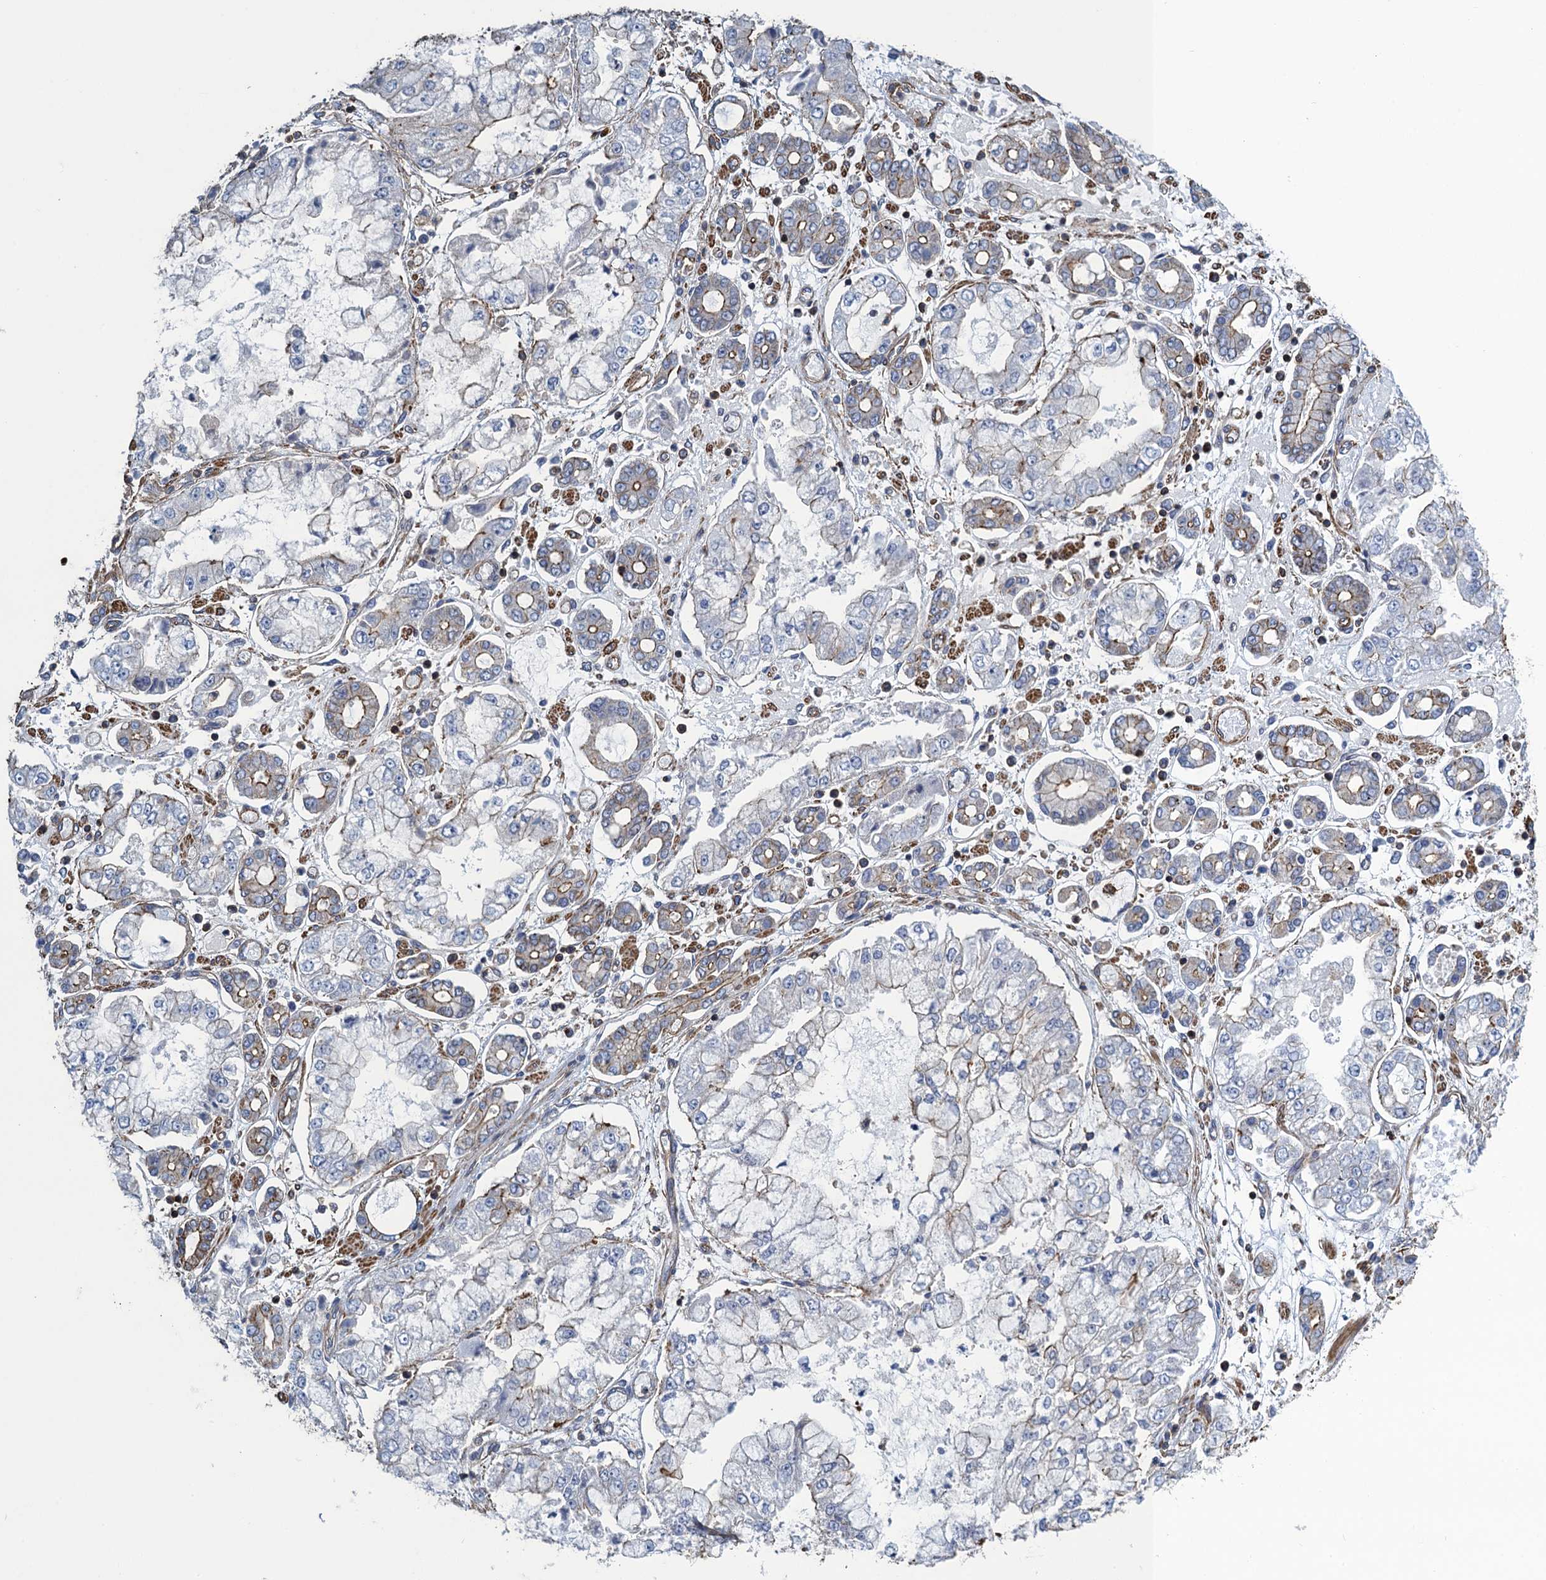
{"staining": {"intensity": "moderate", "quantity": "<25%", "location": "cytoplasmic/membranous"}, "tissue": "stomach cancer", "cell_type": "Tumor cells", "image_type": "cancer", "snomed": [{"axis": "morphology", "description": "Adenocarcinoma, NOS"}, {"axis": "topography", "description": "Stomach"}], "caption": "Immunohistochemical staining of human adenocarcinoma (stomach) exhibits moderate cytoplasmic/membranous protein positivity in about <25% of tumor cells. The protein of interest is shown in brown color, while the nuclei are stained blue.", "gene": "PROSER2", "patient": {"sex": "male", "age": 76}}